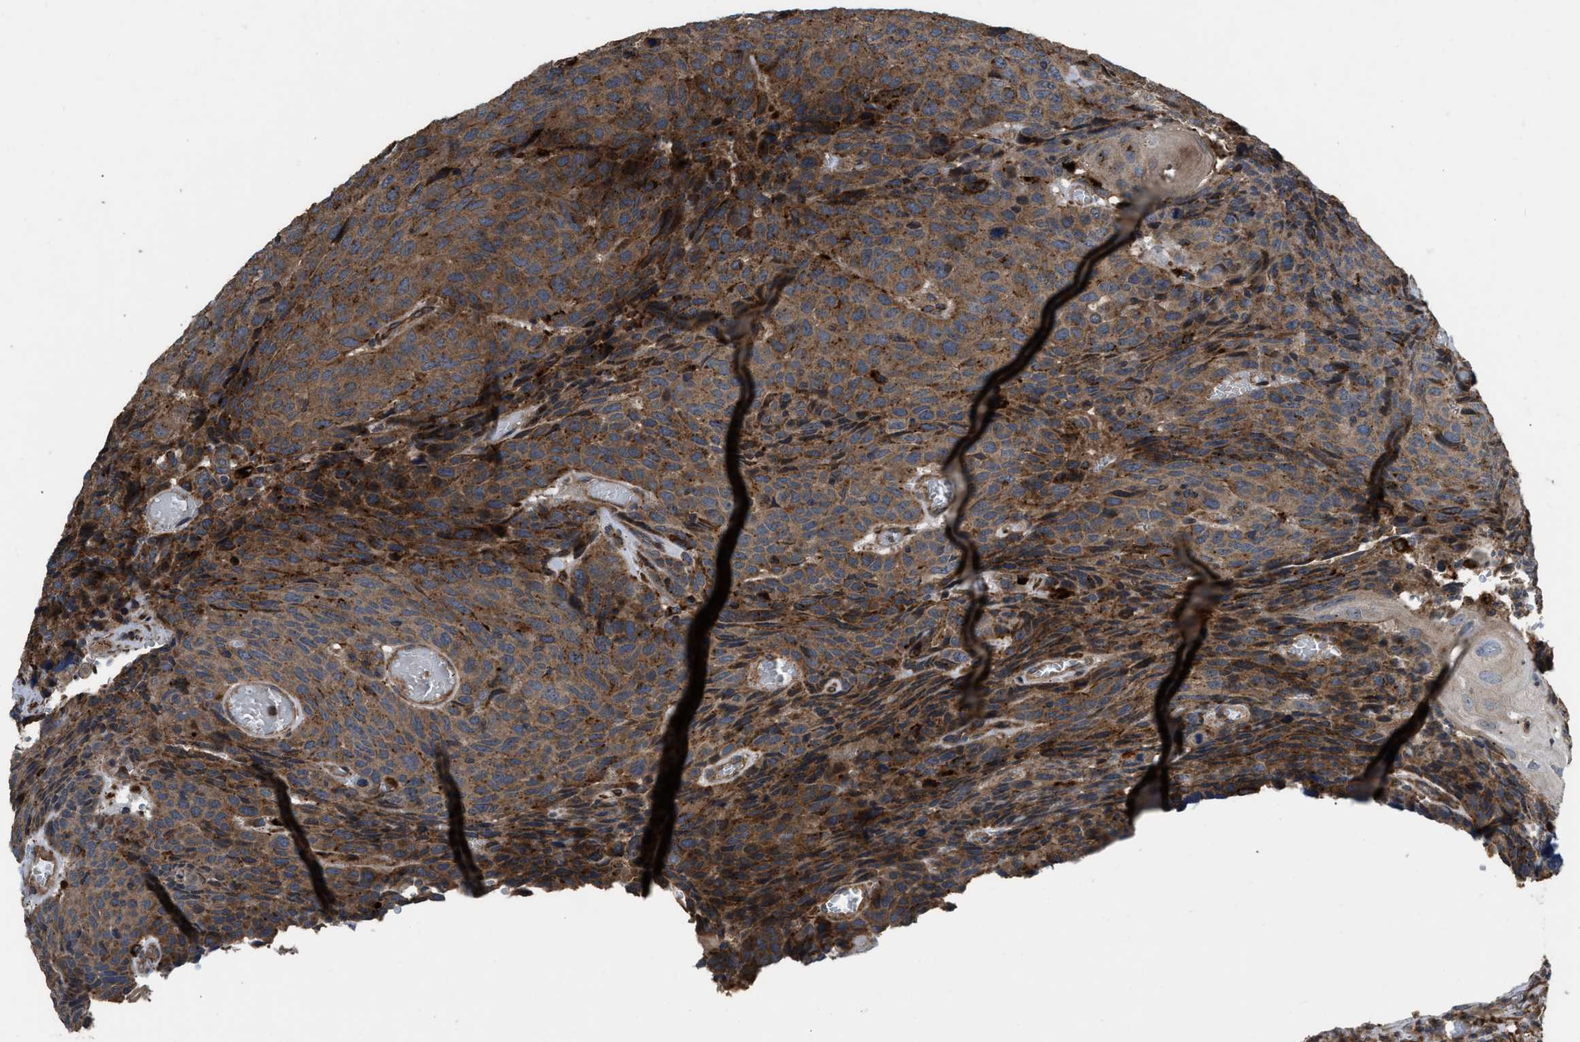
{"staining": {"intensity": "strong", "quantity": ">75%", "location": "cytoplasmic/membranous"}, "tissue": "head and neck cancer", "cell_type": "Tumor cells", "image_type": "cancer", "snomed": [{"axis": "morphology", "description": "Squamous cell carcinoma, NOS"}, {"axis": "topography", "description": "Head-Neck"}], "caption": "Protein analysis of head and neck squamous cell carcinoma tissue shows strong cytoplasmic/membranous expression in about >75% of tumor cells.", "gene": "GGH", "patient": {"sex": "male", "age": 66}}